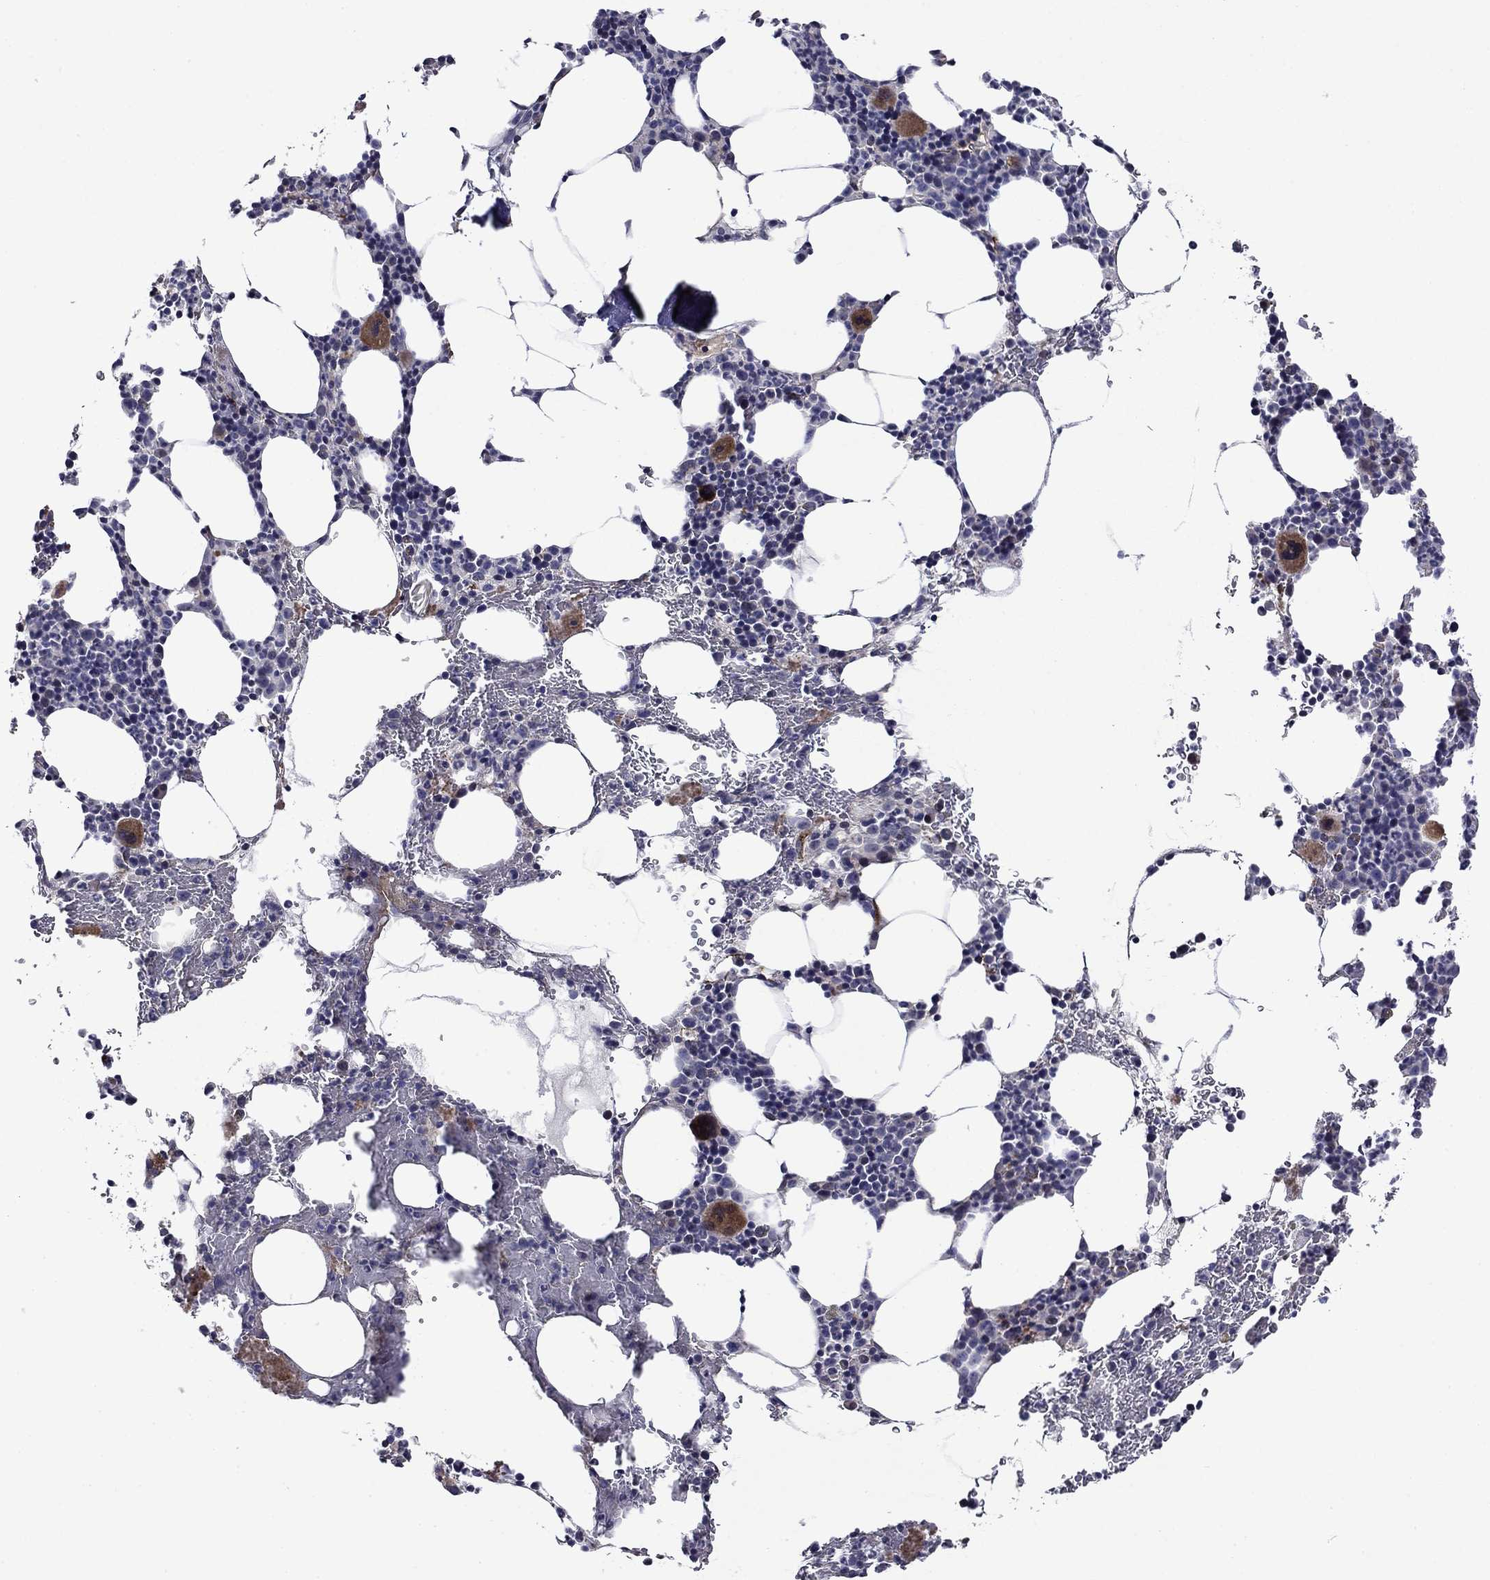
{"staining": {"intensity": "moderate", "quantity": "<25%", "location": "cytoplasmic/membranous"}, "tissue": "bone marrow", "cell_type": "Hematopoietic cells", "image_type": "normal", "snomed": [{"axis": "morphology", "description": "Normal tissue, NOS"}, {"axis": "topography", "description": "Bone marrow"}], "caption": "Immunohistochemistry (IHC) histopathology image of normal bone marrow stained for a protein (brown), which reveals low levels of moderate cytoplasmic/membranous expression in about <25% of hematopoietic cells.", "gene": "SLITRK1", "patient": {"sex": "male", "age": 83}}